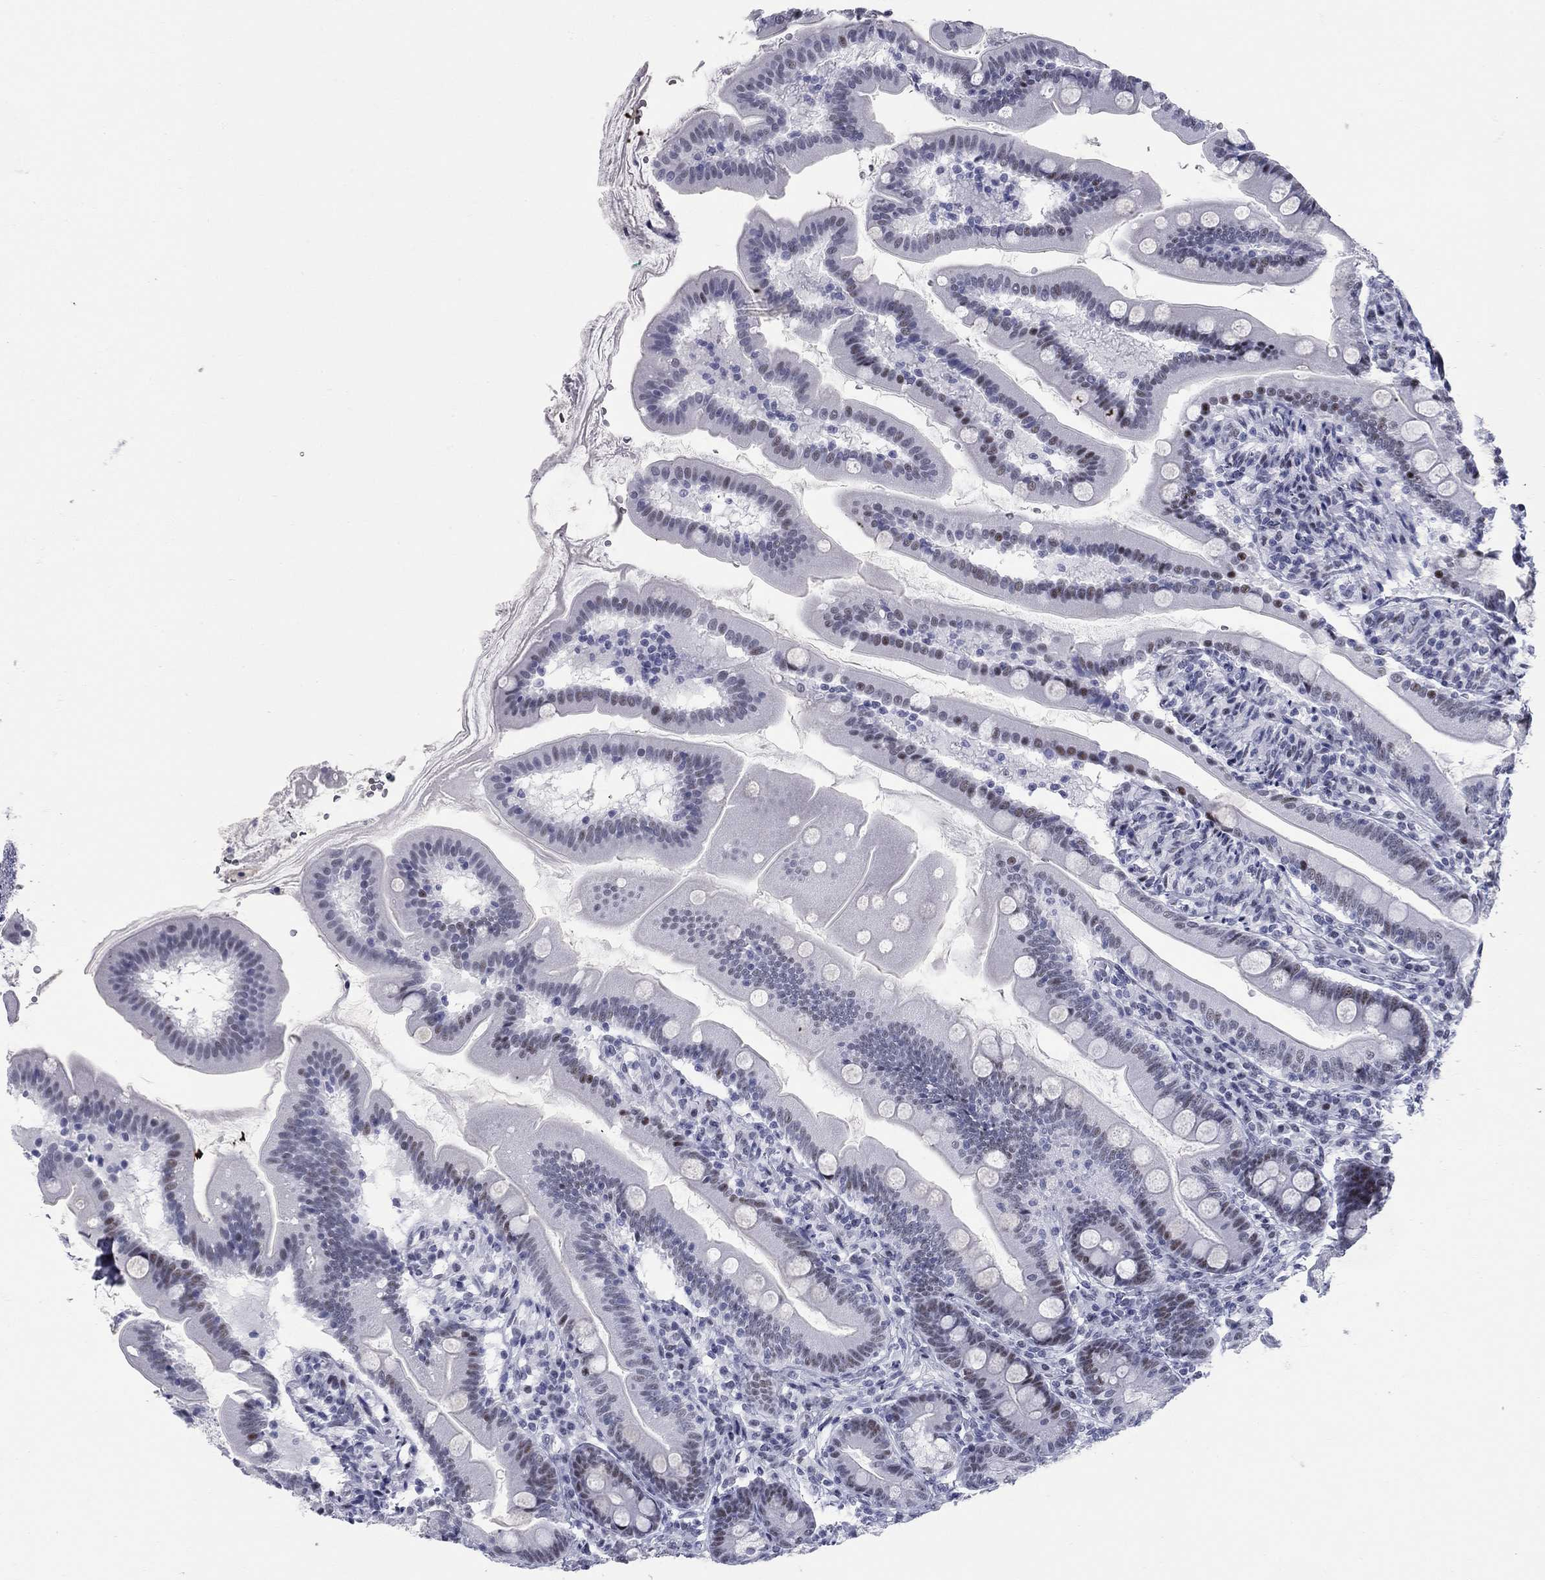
{"staining": {"intensity": "strong", "quantity": "<25%", "location": "nuclear"}, "tissue": "duodenum", "cell_type": "Glandular cells", "image_type": "normal", "snomed": [{"axis": "morphology", "description": "Normal tissue, NOS"}, {"axis": "topography", "description": "Duodenum"}], "caption": "Strong nuclear positivity is present in approximately <25% of glandular cells in unremarkable duodenum. Using DAB (3,3'-diaminobenzidine) (brown) and hematoxylin (blue) stains, captured at high magnification using brightfield microscopy.", "gene": "ASF1B", "patient": {"sex": "female", "age": 67}}